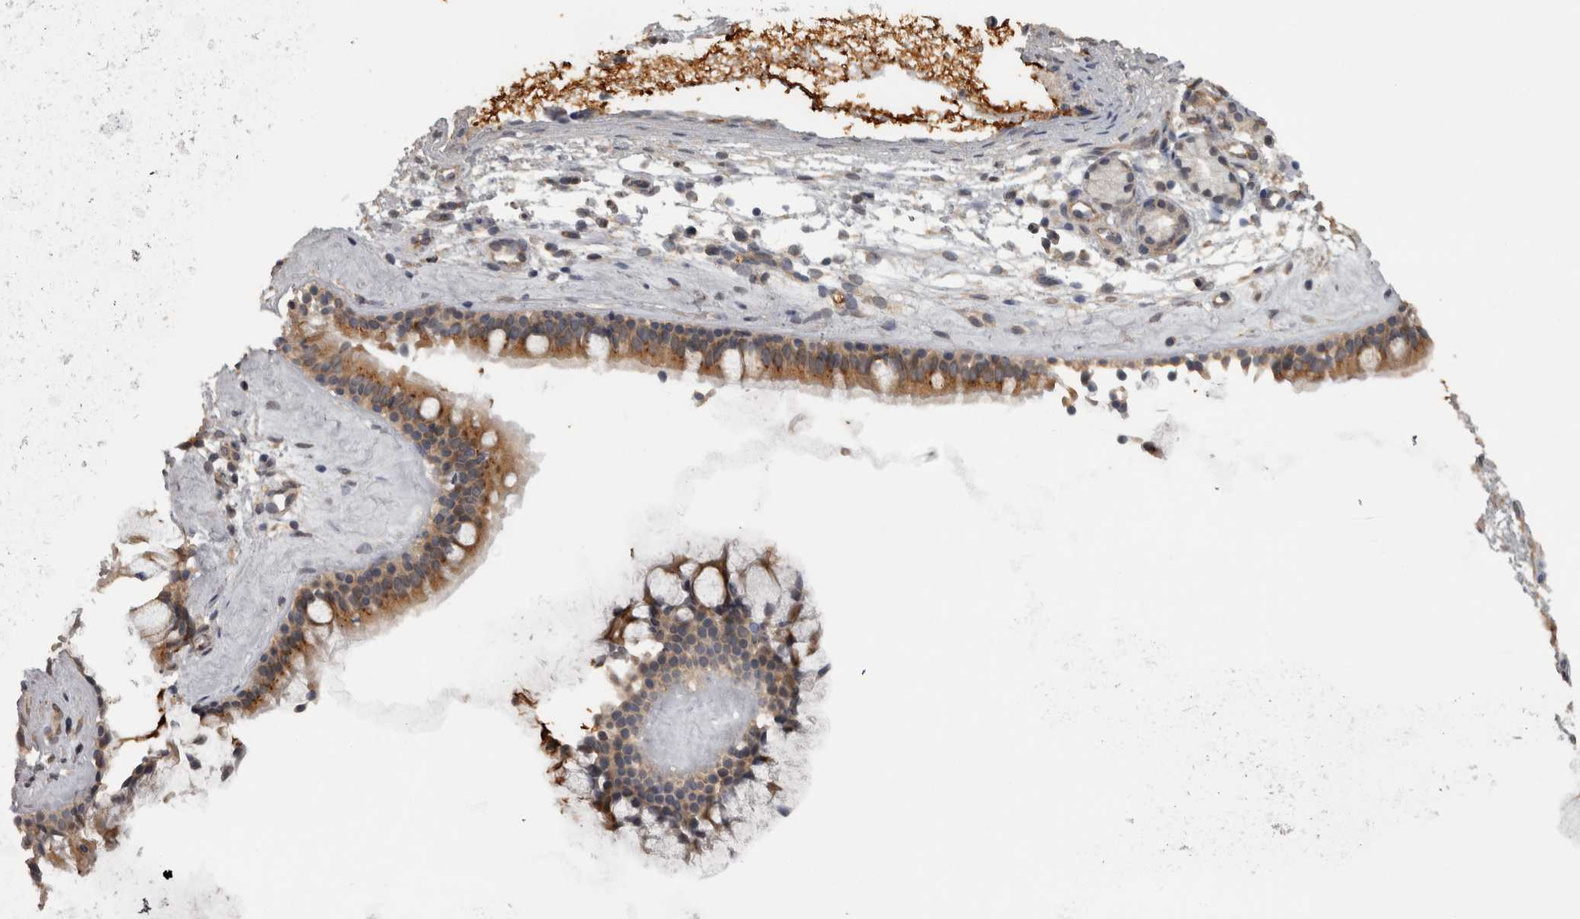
{"staining": {"intensity": "moderate", "quantity": ">75%", "location": "cytoplasmic/membranous"}, "tissue": "nasopharynx", "cell_type": "Respiratory epithelial cells", "image_type": "normal", "snomed": [{"axis": "morphology", "description": "Normal tissue, NOS"}, {"axis": "topography", "description": "Nasopharynx"}], "caption": "Immunohistochemistry (DAB) staining of normal human nasopharynx exhibits moderate cytoplasmic/membranous protein expression in about >75% of respiratory epithelial cells.", "gene": "MICU3", "patient": {"sex": "female", "age": 42}}